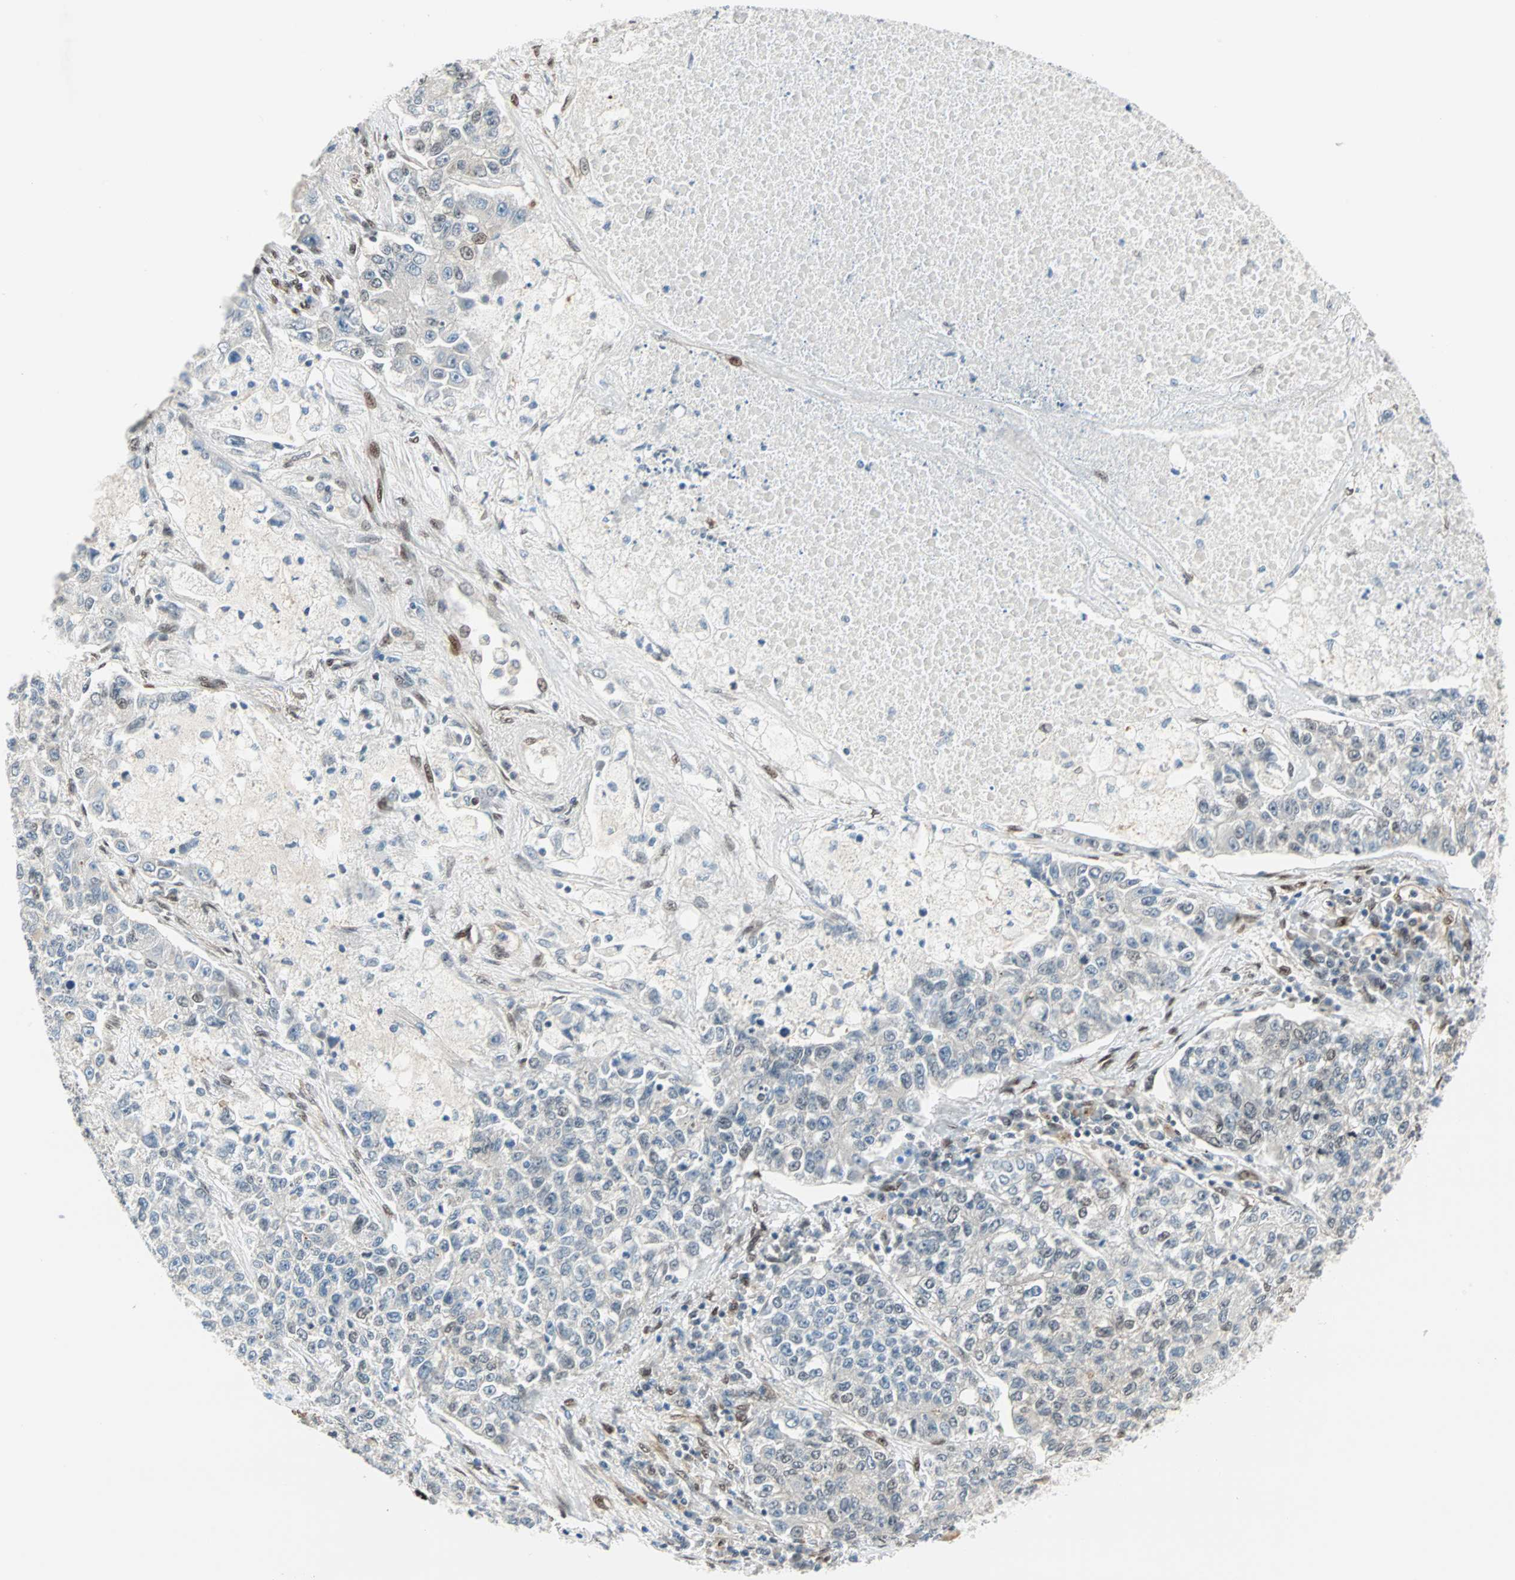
{"staining": {"intensity": "weak", "quantity": "<25%", "location": "nuclear"}, "tissue": "lung cancer", "cell_type": "Tumor cells", "image_type": "cancer", "snomed": [{"axis": "morphology", "description": "Adenocarcinoma, NOS"}, {"axis": "topography", "description": "Lung"}], "caption": "Immunohistochemistry (IHC) photomicrograph of neoplastic tissue: lung adenocarcinoma stained with DAB displays no significant protein positivity in tumor cells.", "gene": "WWTR1", "patient": {"sex": "male", "age": 49}}